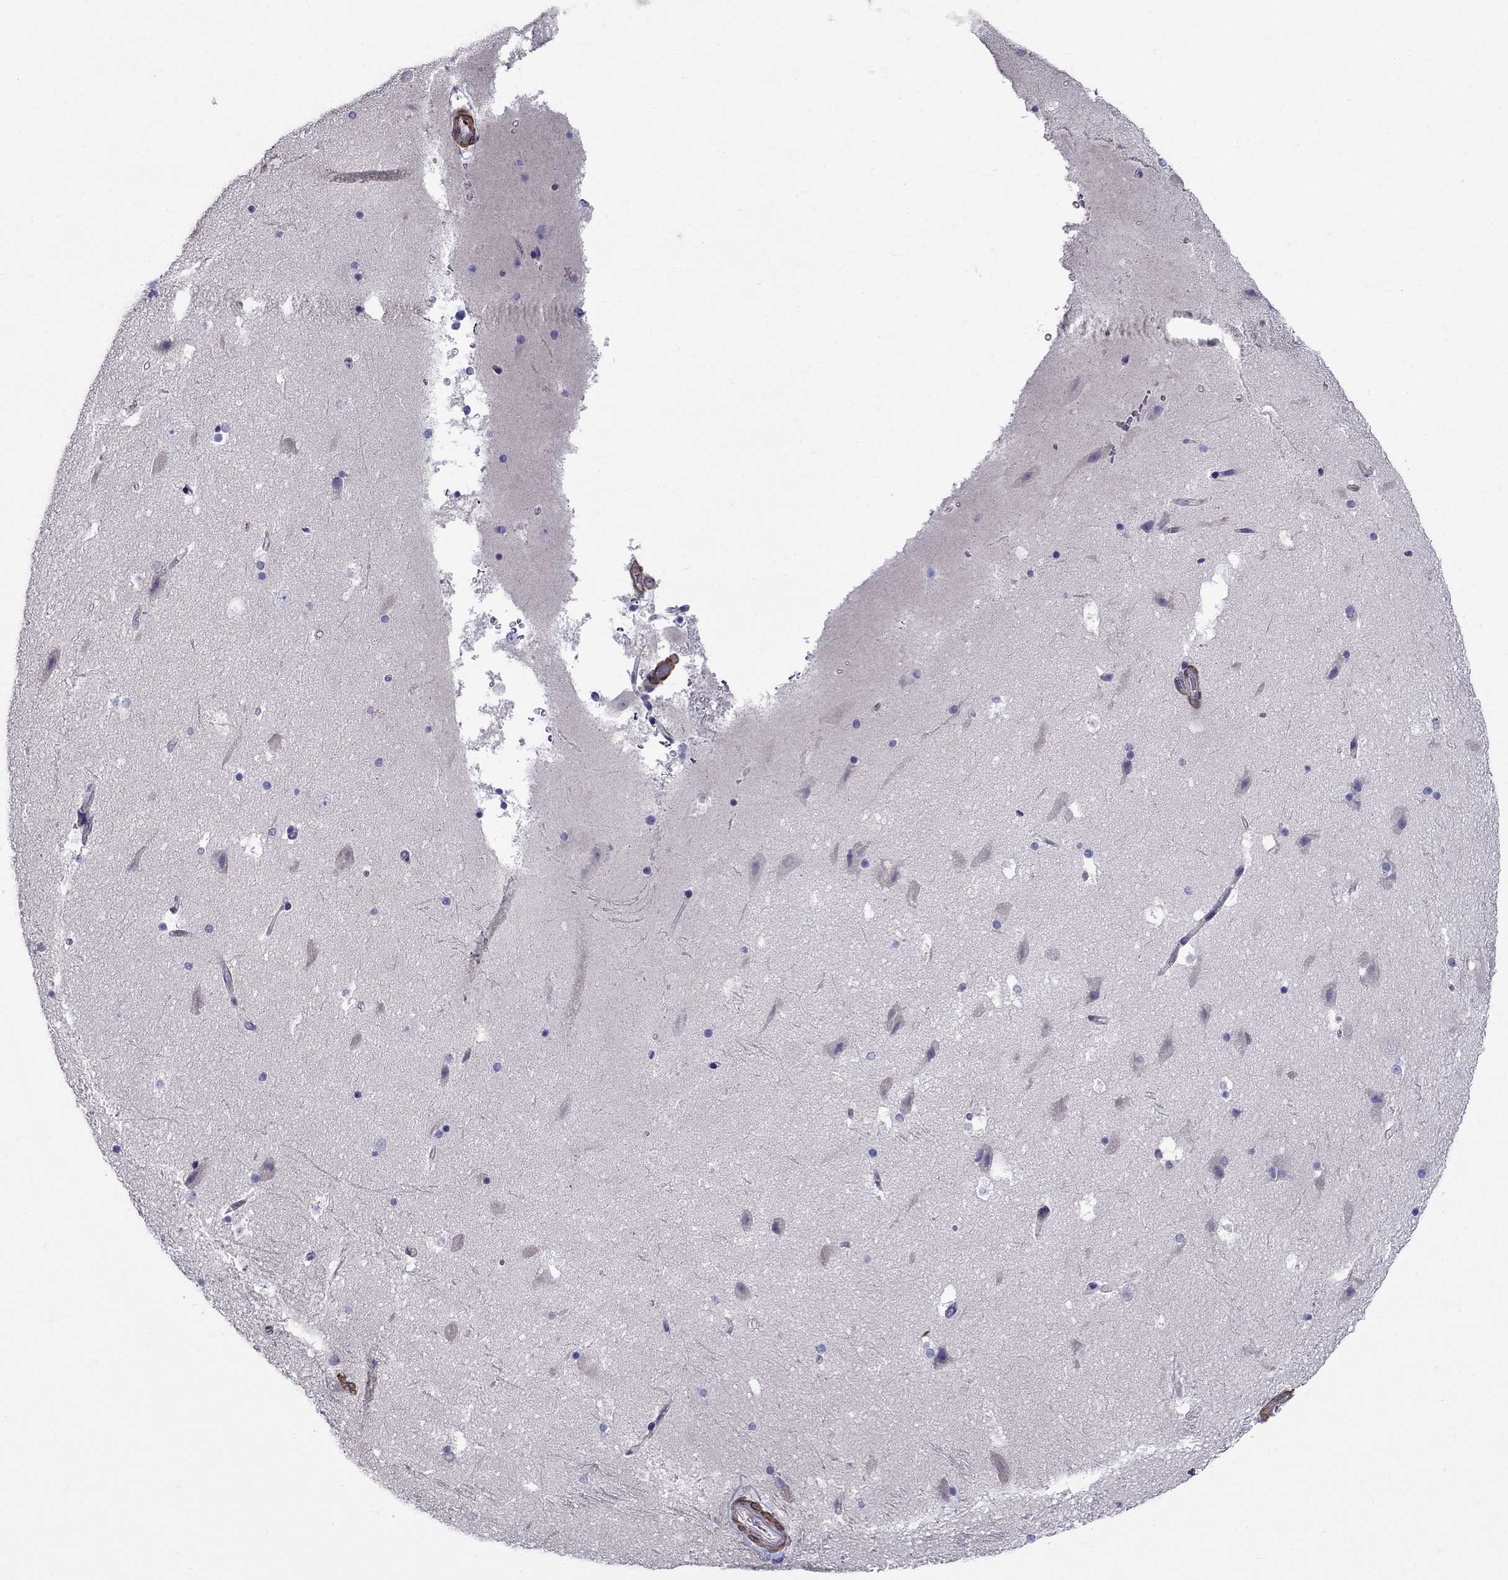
{"staining": {"intensity": "negative", "quantity": "none", "location": "none"}, "tissue": "hippocampus", "cell_type": "Glial cells", "image_type": "normal", "snomed": [{"axis": "morphology", "description": "Normal tissue, NOS"}, {"axis": "topography", "description": "Hippocampus"}], "caption": "Hippocampus was stained to show a protein in brown. There is no significant staining in glial cells. (Brightfield microscopy of DAB immunohistochemistry at high magnification).", "gene": "GPR50", "patient": {"sex": "male", "age": 51}}